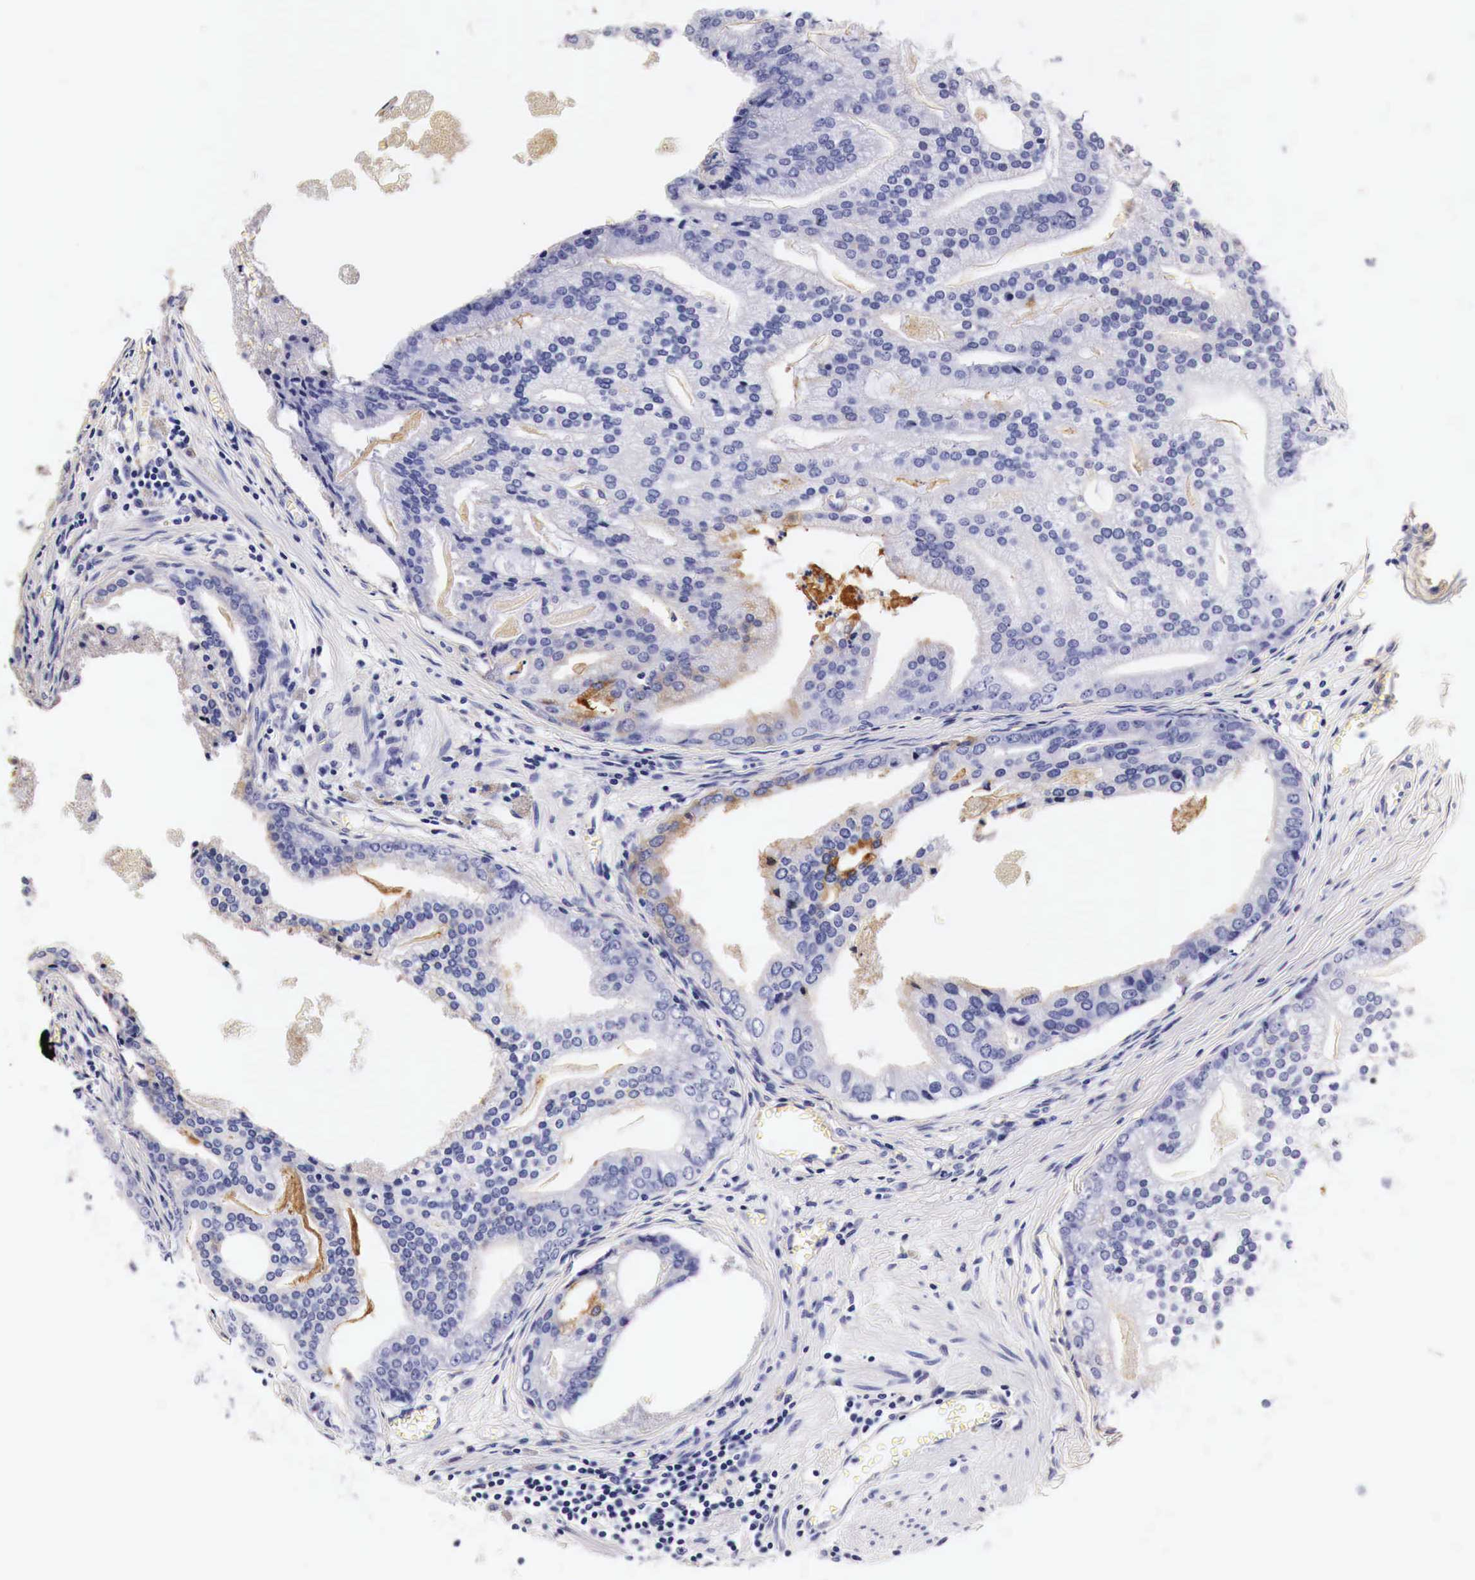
{"staining": {"intensity": "weak", "quantity": "<25%", "location": "cytoplasmic/membranous"}, "tissue": "prostate cancer", "cell_type": "Tumor cells", "image_type": "cancer", "snomed": [{"axis": "morphology", "description": "Adenocarcinoma, High grade"}, {"axis": "topography", "description": "Prostate"}], "caption": "Human prostate cancer (high-grade adenocarcinoma) stained for a protein using IHC exhibits no staining in tumor cells.", "gene": "LAMB2", "patient": {"sex": "male", "age": 56}}